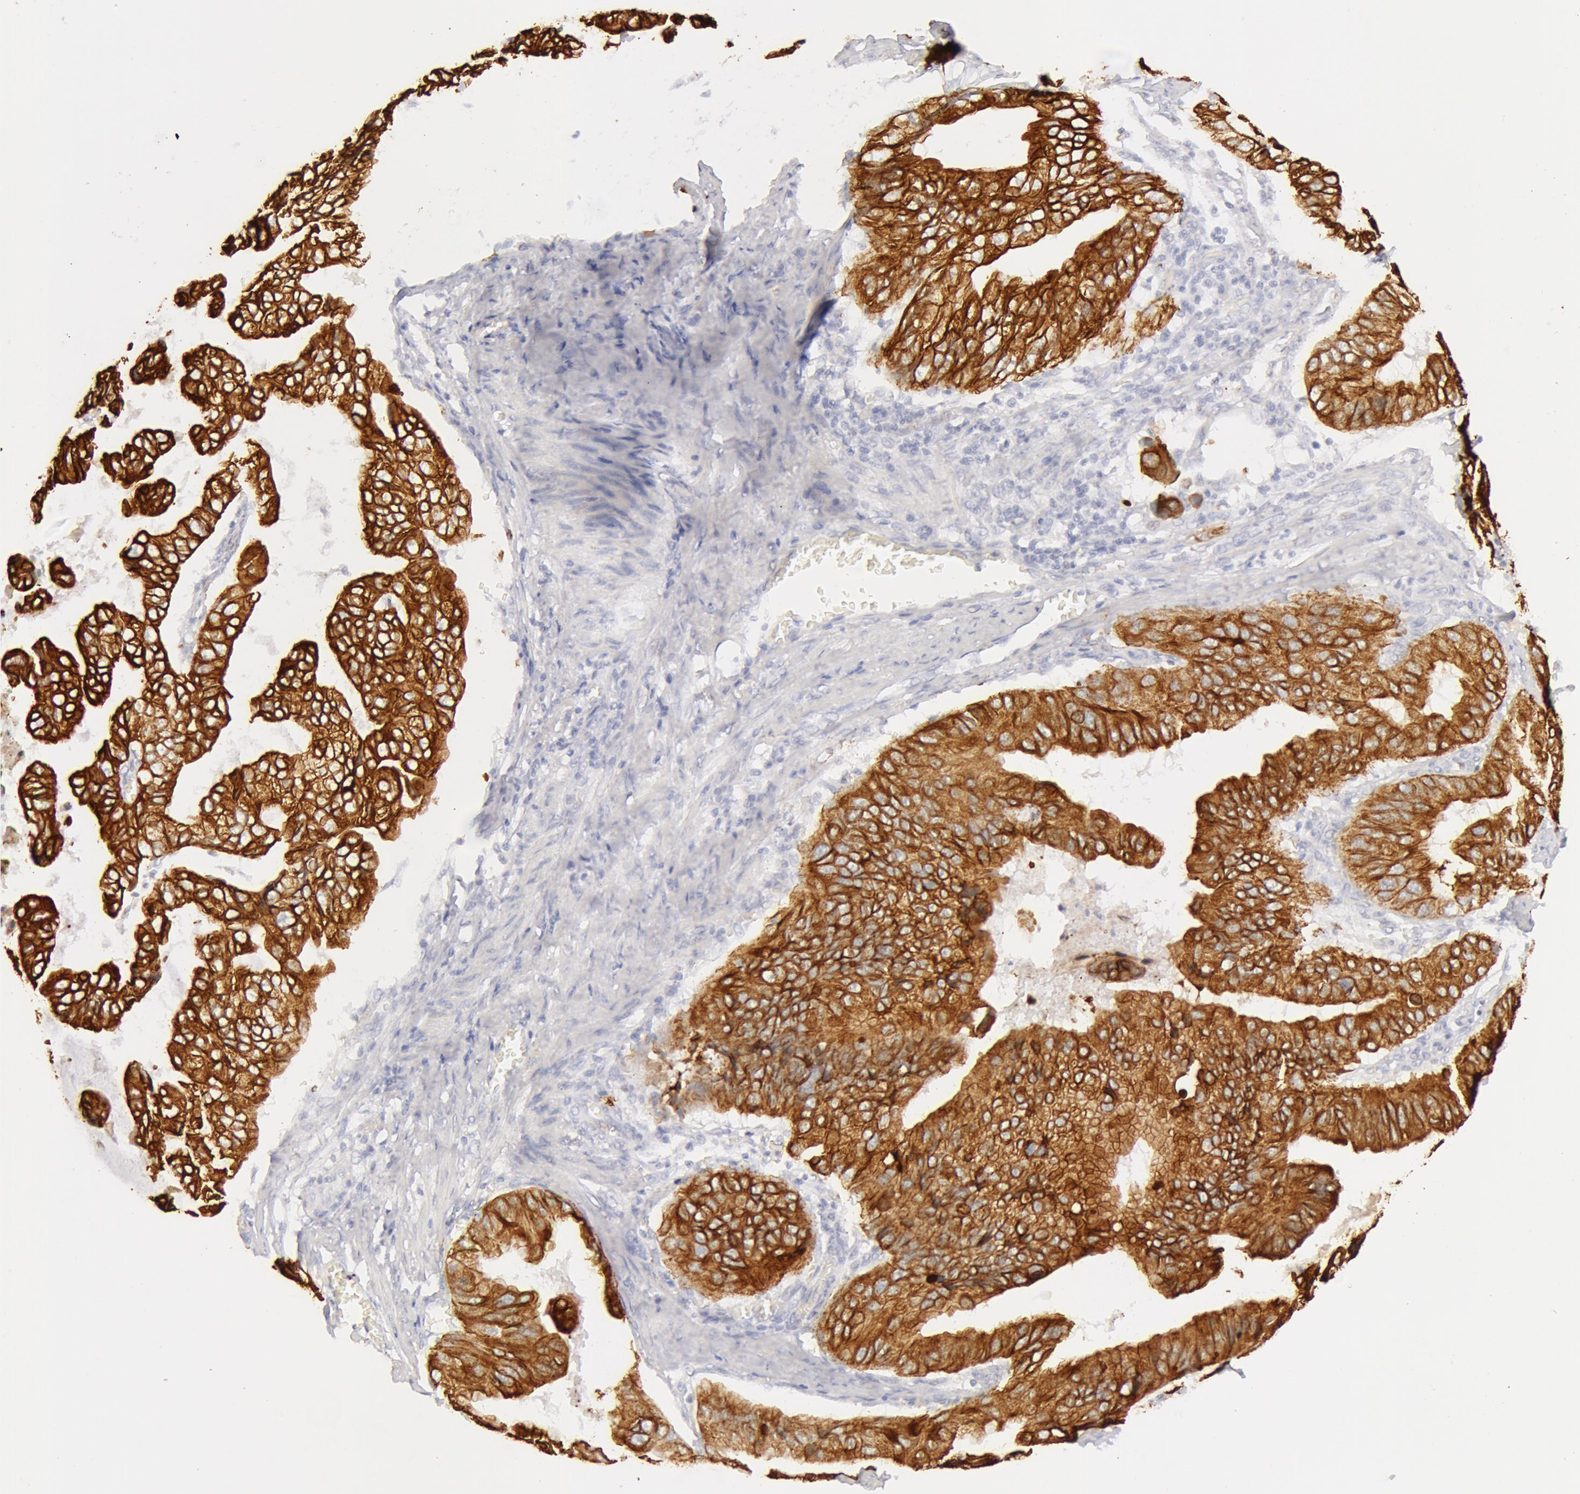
{"staining": {"intensity": "moderate", "quantity": ">75%", "location": "cytoplasmic/membranous"}, "tissue": "stomach cancer", "cell_type": "Tumor cells", "image_type": "cancer", "snomed": [{"axis": "morphology", "description": "Adenocarcinoma, NOS"}, {"axis": "topography", "description": "Stomach, upper"}], "caption": "The photomicrograph demonstrates a brown stain indicating the presence of a protein in the cytoplasmic/membranous of tumor cells in adenocarcinoma (stomach). Nuclei are stained in blue.", "gene": "KRT8", "patient": {"sex": "male", "age": 80}}